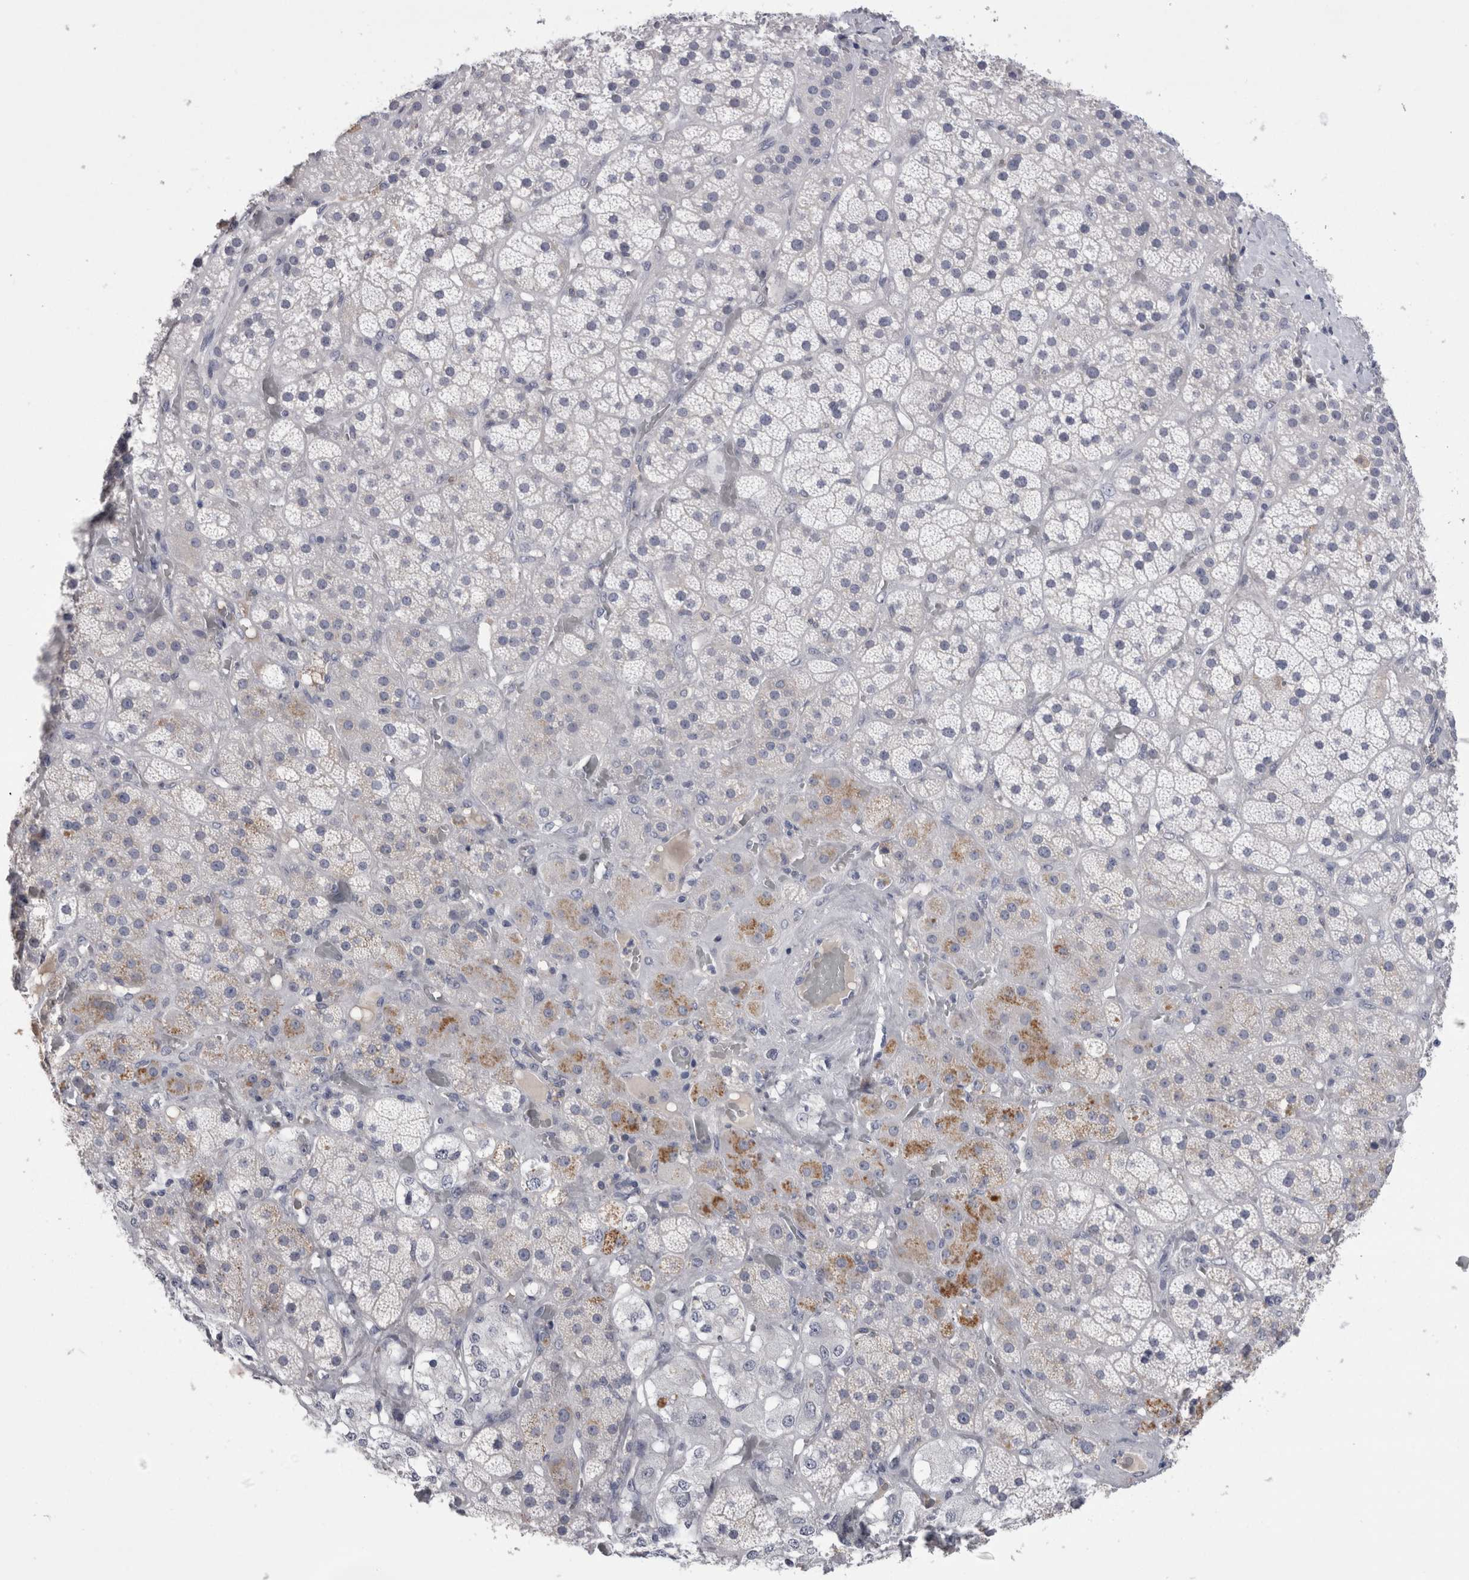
{"staining": {"intensity": "moderate", "quantity": "<25%", "location": "cytoplasmic/membranous"}, "tissue": "adrenal gland", "cell_type": "Glandular cells", "image_type": "normal", "snomed": [{"axis": "morphology", "description": "Normal tissue, NOS"}, {"axis": "topography", "description": "Adrenal gland"}], "caption": "A photomicrograph showing moderate cytoplasmic/membranous staining in approximately <25% of glandular cells in benign adrenal gland, as visualized by brown immunohistochemical staining.", "gene": "REG1A", "patient": {"sex": "male", "age": 57}}